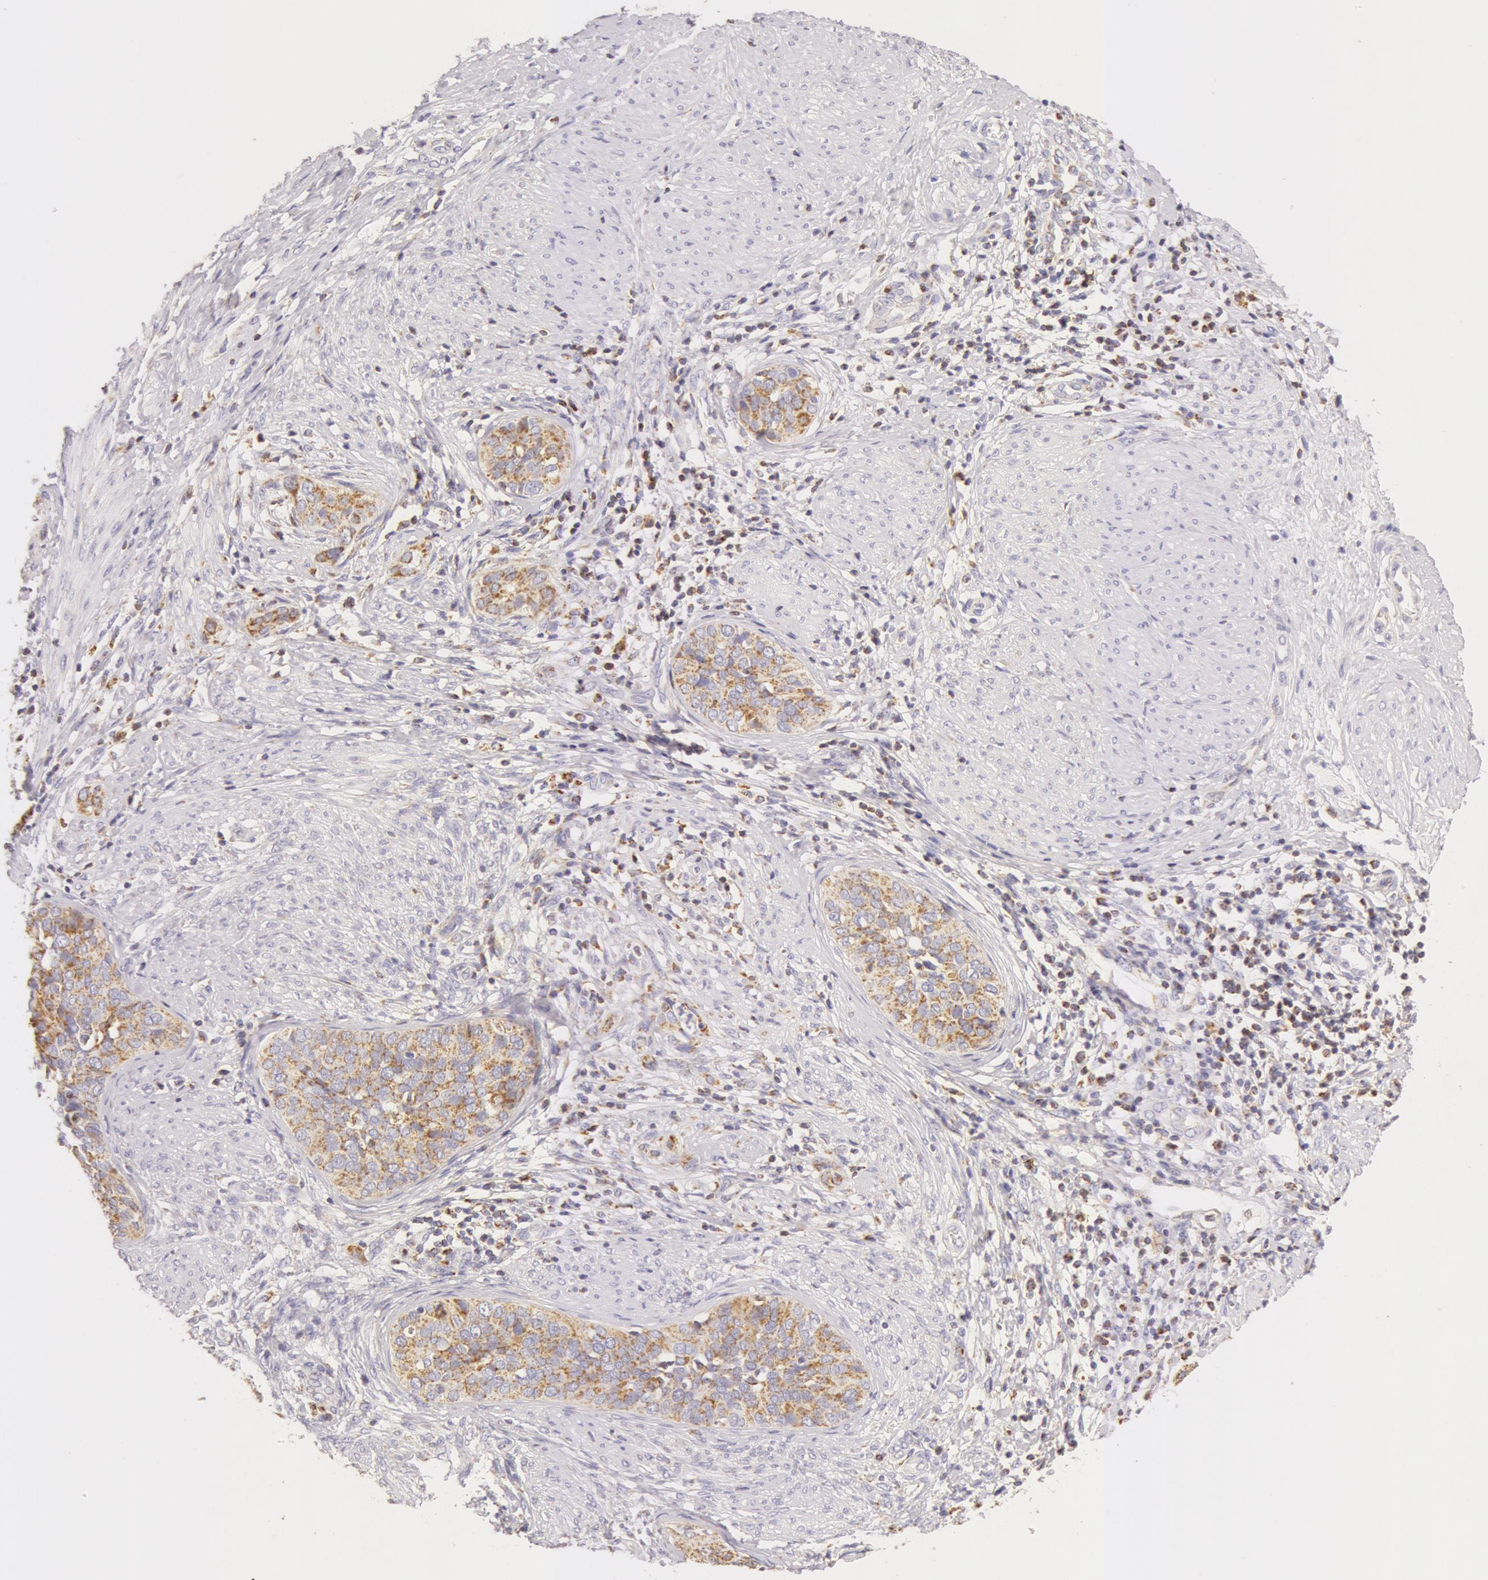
{"staining": {"intensity": "moderate", "quantity": ">75%", "location": "cytoplasmic/membranous"}, "tissue": "cervical cancer", "cell_type": "Tumor cells", "image_type": "cancer", "snomed": [{"axis": "morphology", "description": "Squamous cell carcinoma, NOS"}, {"axis": "topography", "description": "Cervix"}], "caption": "Protein analysis of cervical squamous cell carcinoma tissue reveals moderate cytoplasmic/membranous positivity in about >75% of tumor cells. (DAB (3,3'-diaminobenzidine) IHC, brown staining for protein, blue staining for nuclei).", "gene": "ATP5F1B", "patient": {"sex": "female", "age": 31}}